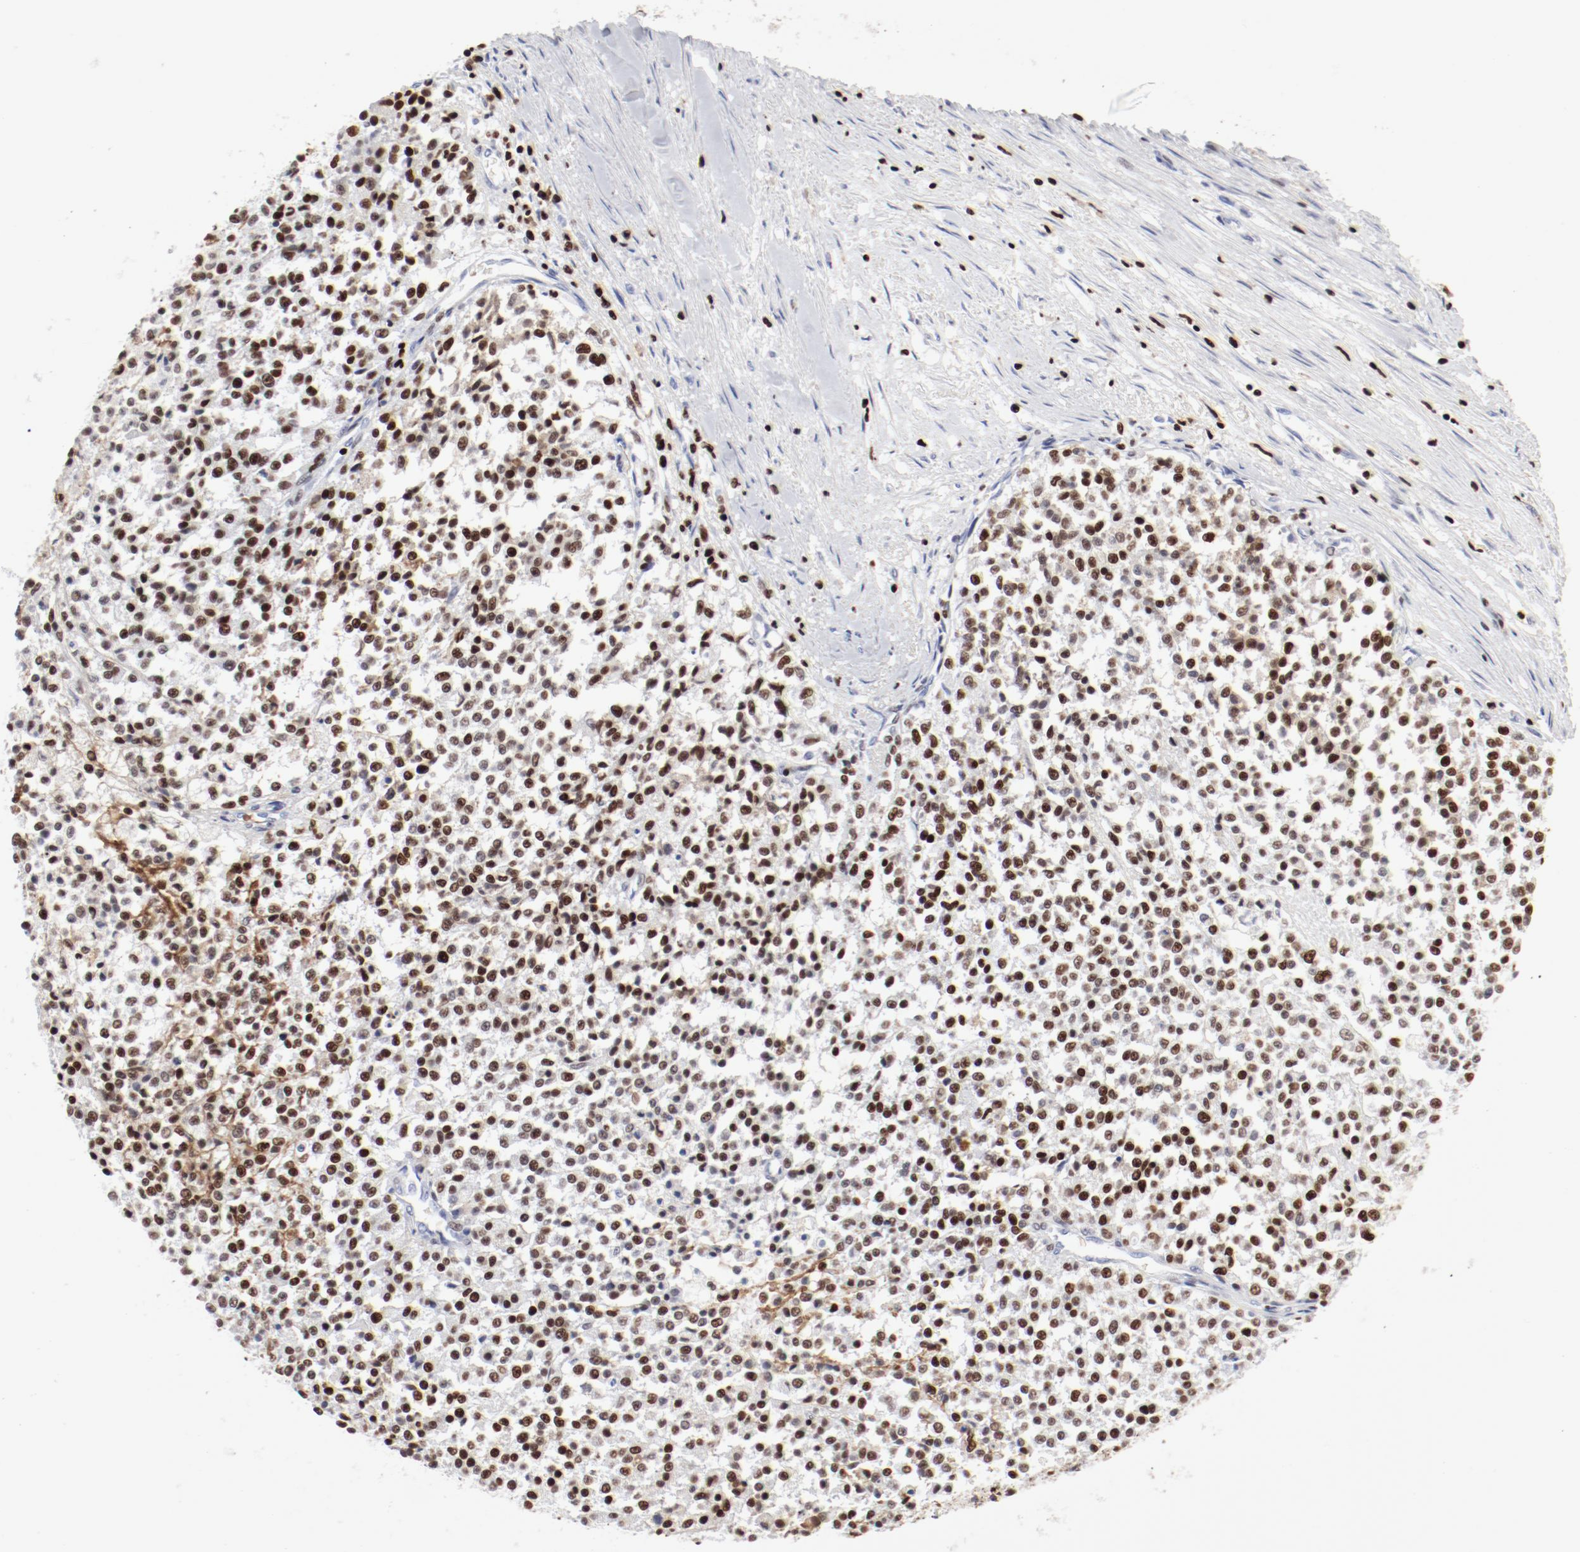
{"staining": {"intensity": "moderate", "quantity": ">75%", "location": "nuclear"}, "tissue": "testis cancer", "cell_type": "Tumor cells", "image_type": "cancer", "snomed": [{"axis": "morphology", "description": "Seminoma, NOS"}, {"axis": "topography", "description": "Testis"}], "caption": "High-magnification brightfield microscopy of testis cancer (seminoma) stained with DAB (brown) and counterstained with hematoxylin (blue). tumor cells exhibit moderate nuclear staining is present in about>75% of cells.", "gene": "SMARCC2", "patient": {"sex": "male", "age": 59}}